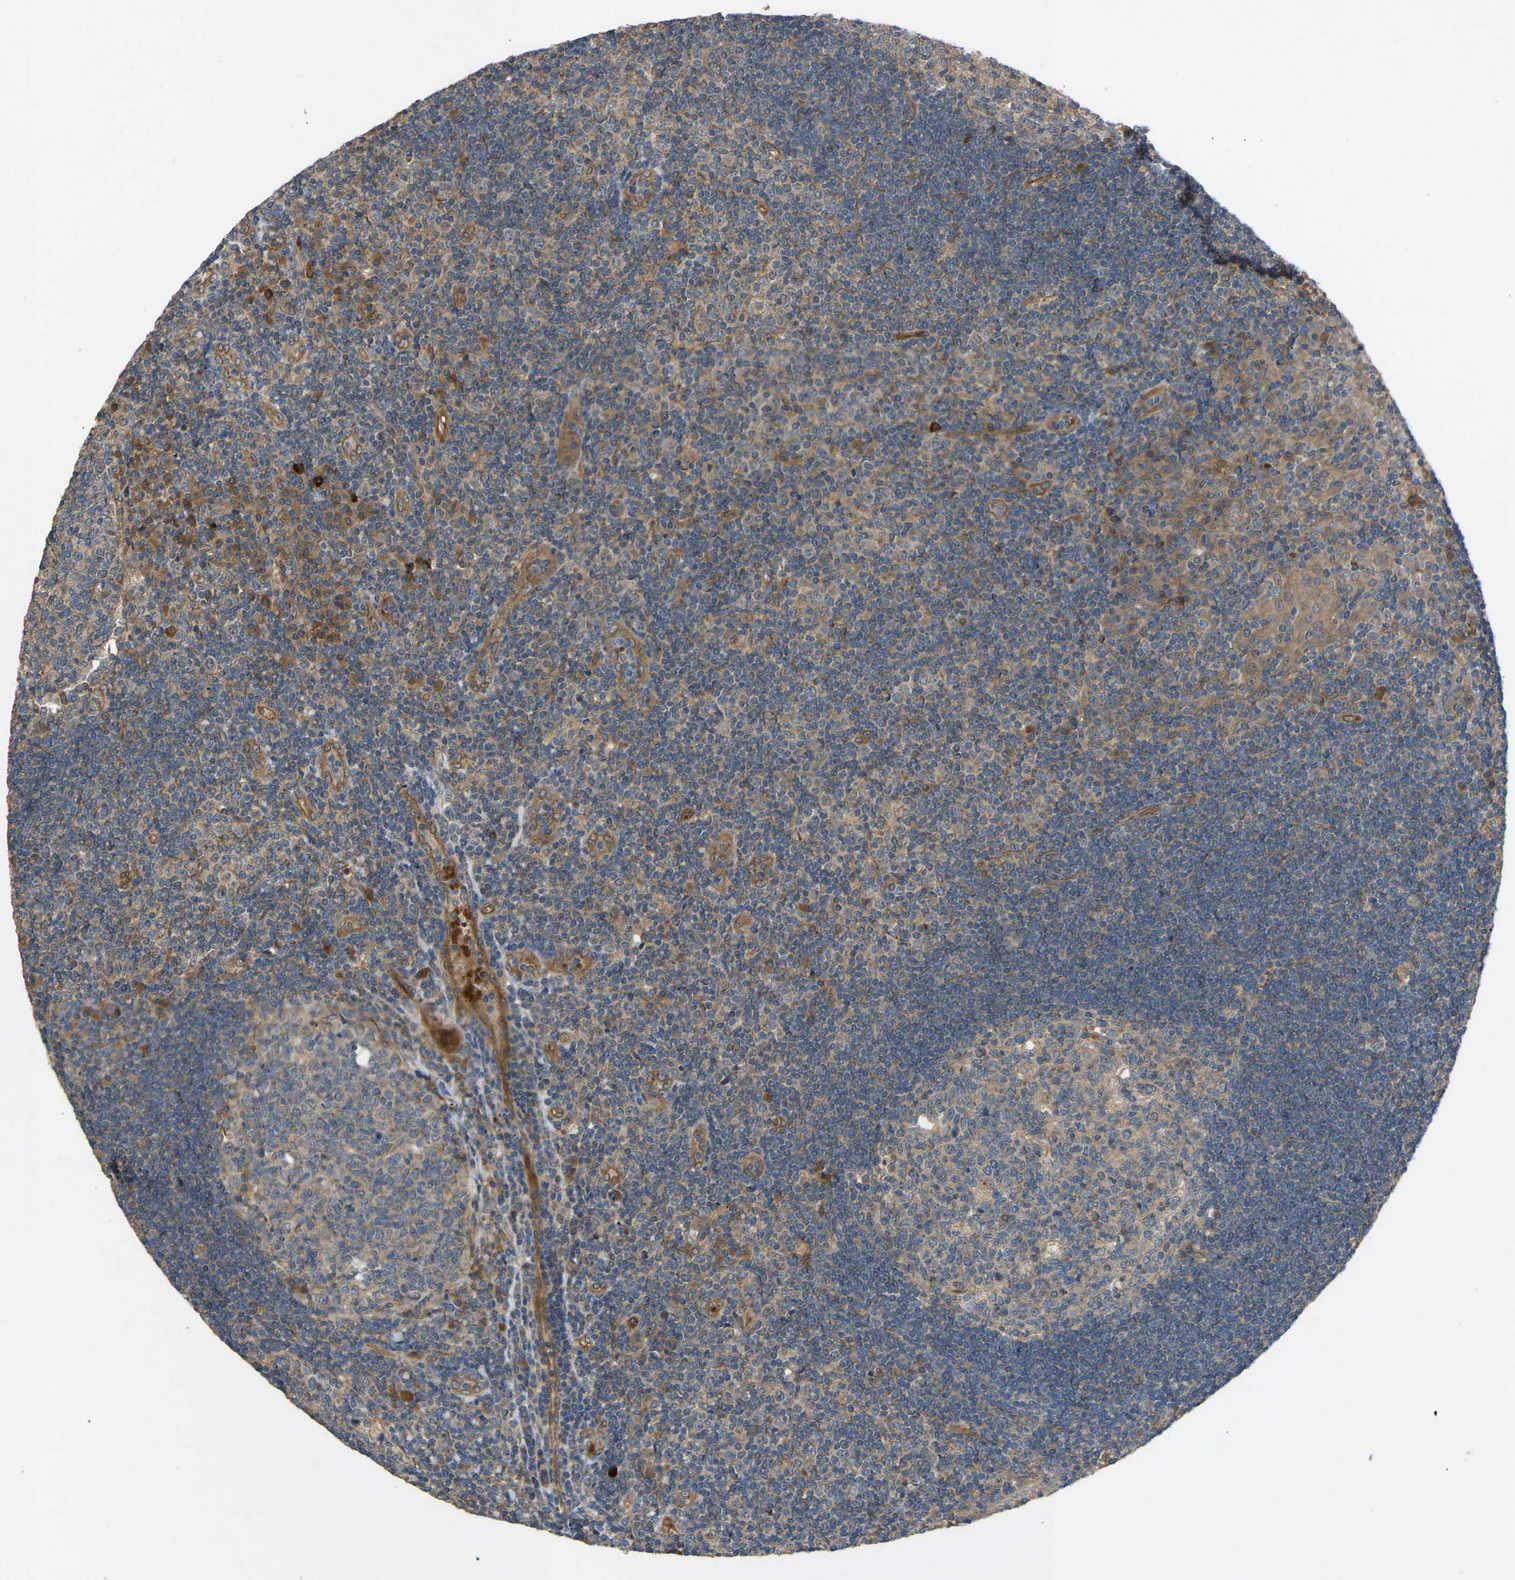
{"staining": {"intensity": "weak", "quantity": "<25%", "location": "cytoplasmic/membranous"}, "tissue": "tonsil", "cell_type": "Germinal center cells", "image_type": "normal", "snomed": [{"axis": "morphology", "description": "Normal tissue, NOS"}, {"axis": "topography", "description": "Tonsil"}], "caption": "The histopathology image demonstrates no significant staining in germinal center cells of tonsil.", "gene": "GAS2L1", "patient": {"sex": "female", "age": 40}}